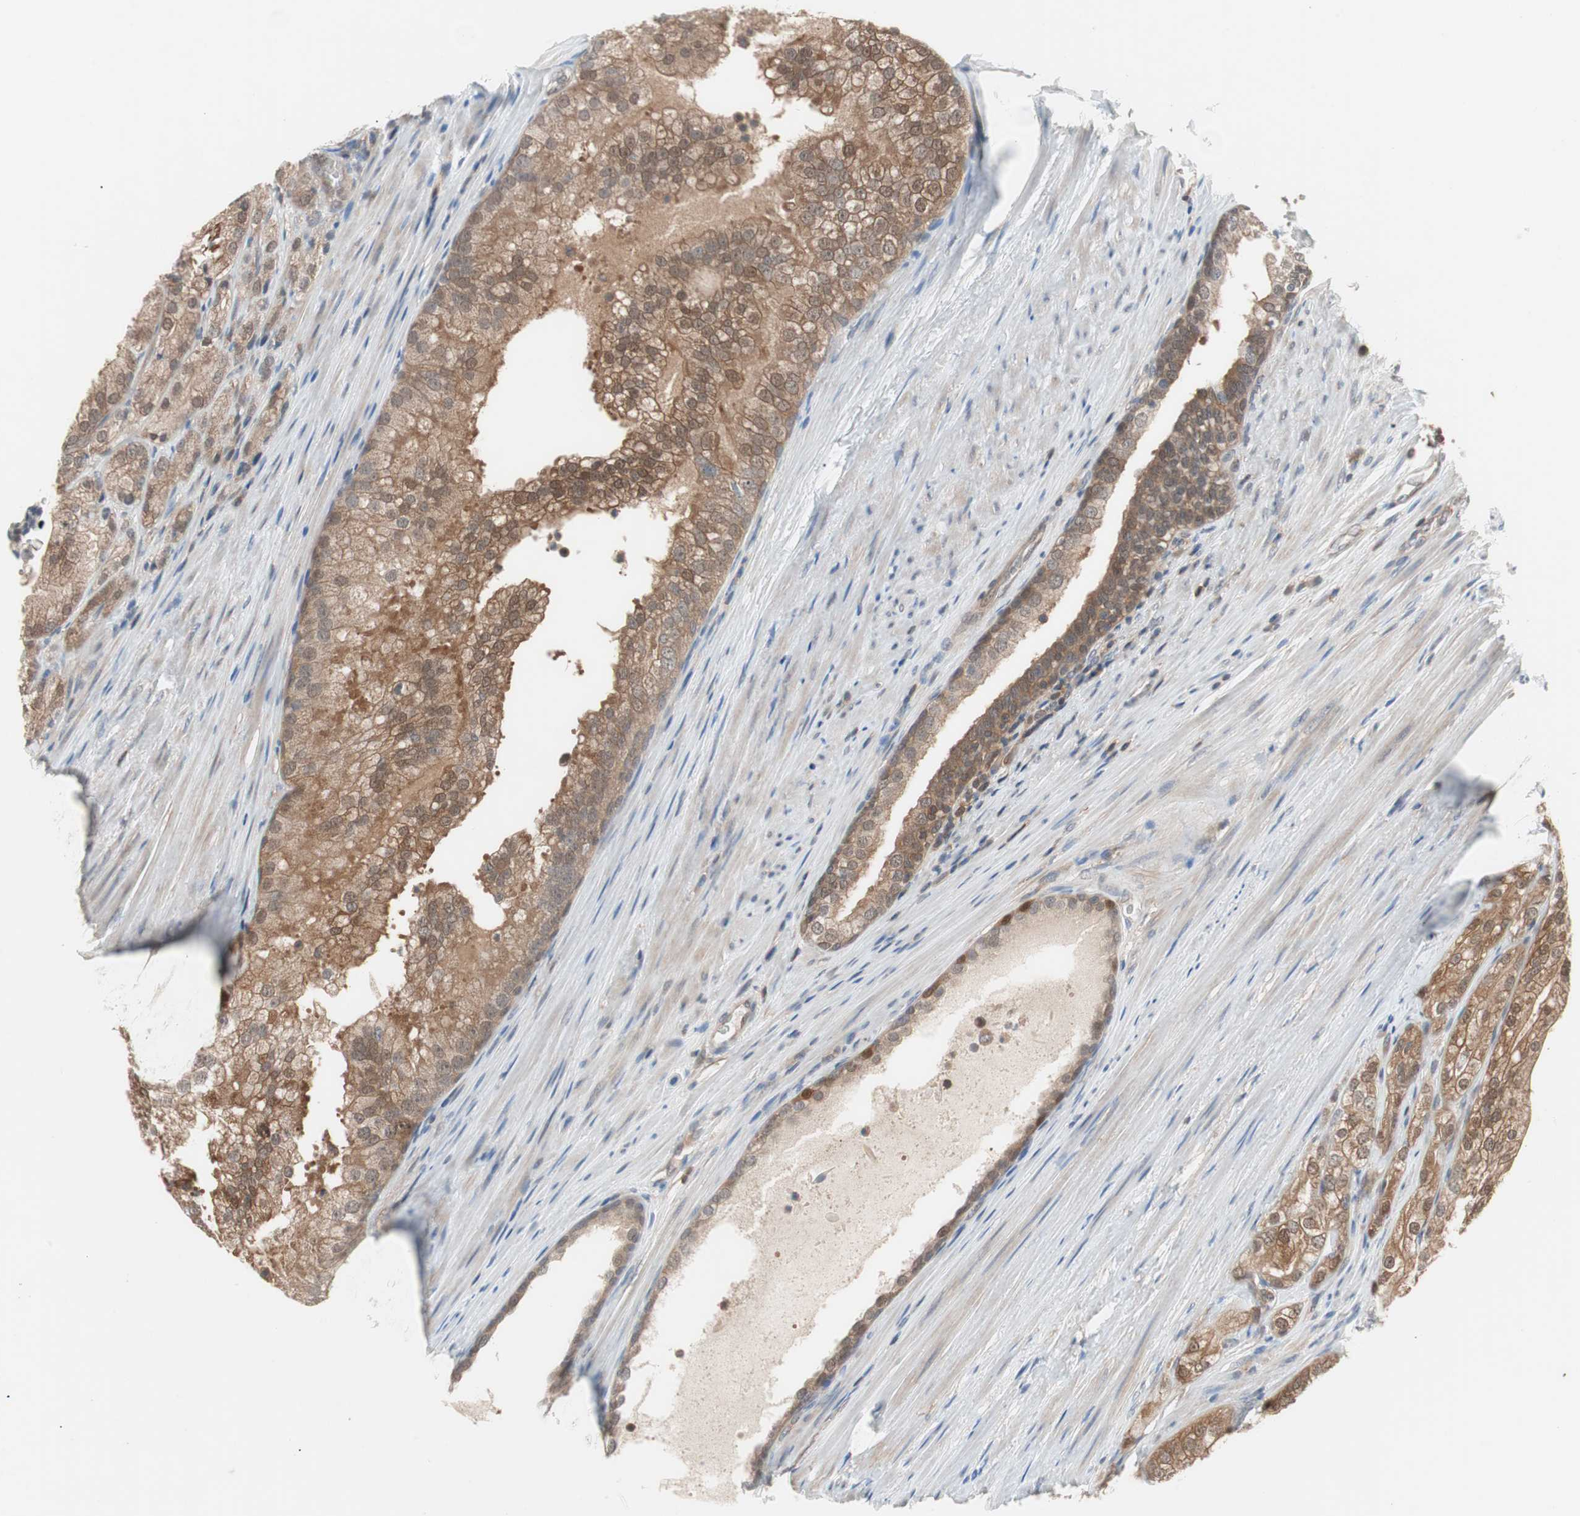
{"staining": {"intensity": "moderate", "quantity": ">75%", "location": "cytoplasmic/membranous"}, "tissue": "prostate cancer", "cell_type": "Tumor cells", "image_type": "cancer", "snomed": [{"axis": "morphology", "description": "Adenocarcinoma, Low grade"}, {"axis": "topography", "description": "Prostate"}], "caption": "Protein staining exhibits moderate cytoplasmic/membranous positivity in about >75% of tumor cells in prostate cancer.", "gene": "GALT", "patient": {"sex": "male", "age": 69}}